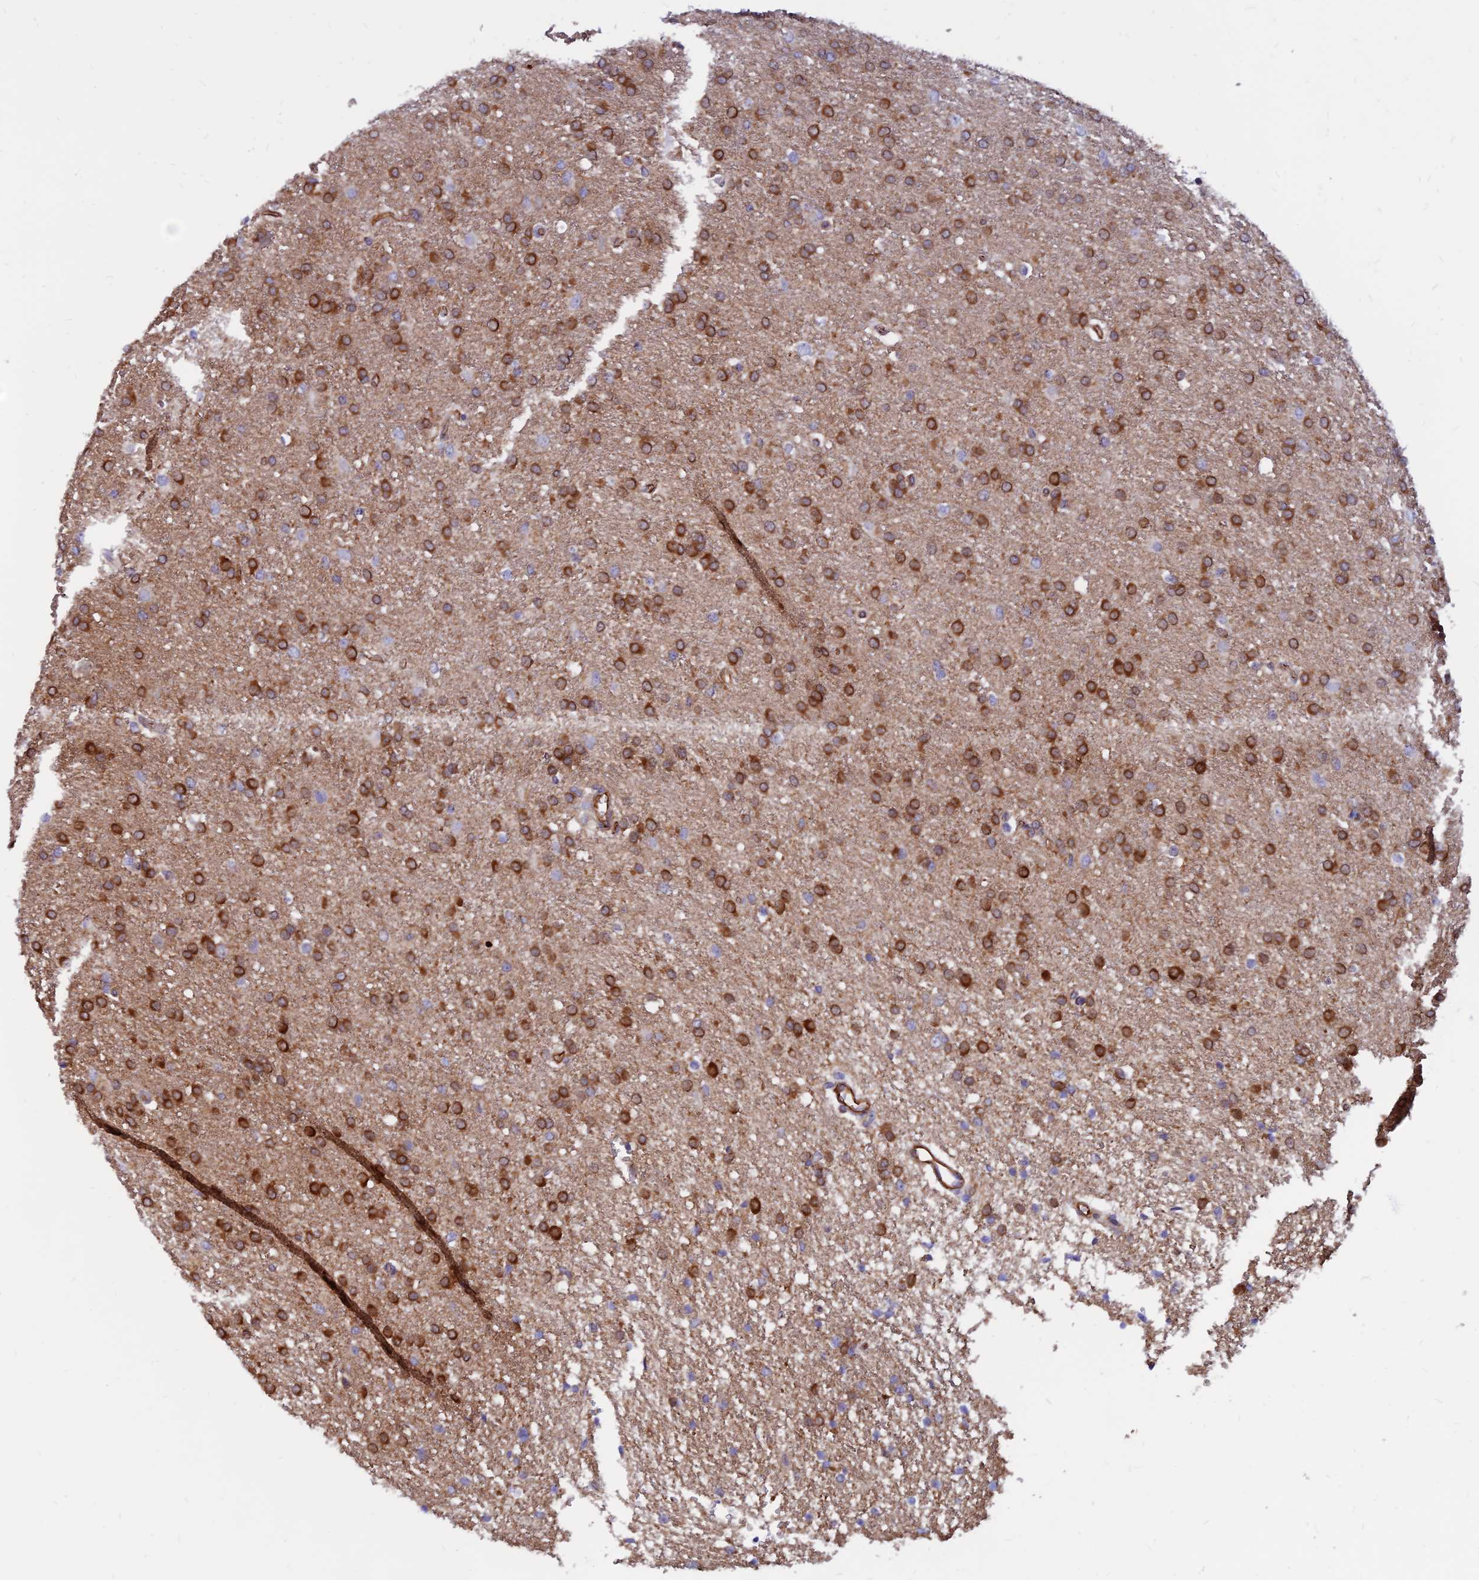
{"staining": {"intensity": "strong", "quantity": ">75%", "location": "cytoplasmic/membranous"}, "tissue": "glioma", "cell_type": "Tumor cells", "image_type": "cancer", "snomed": [{"axis": "morphology", "description": "Glioma, malignant, High grade"}, {"axis": "topography", "description": "Brain"}], "caption": "Immunohistochemical staining of glioma demonstrates strong cytoplasmic/membranous protein staining in approximately >75% of tumor cells. The protein is stained brown, and the nuclei are stained in blue (DAB (3,3'-diaminobenzidine) IHC with brightfield microscopy, high magnification).", "gene": "CDK18", "patient": {"sex": "male", "age": 72}}